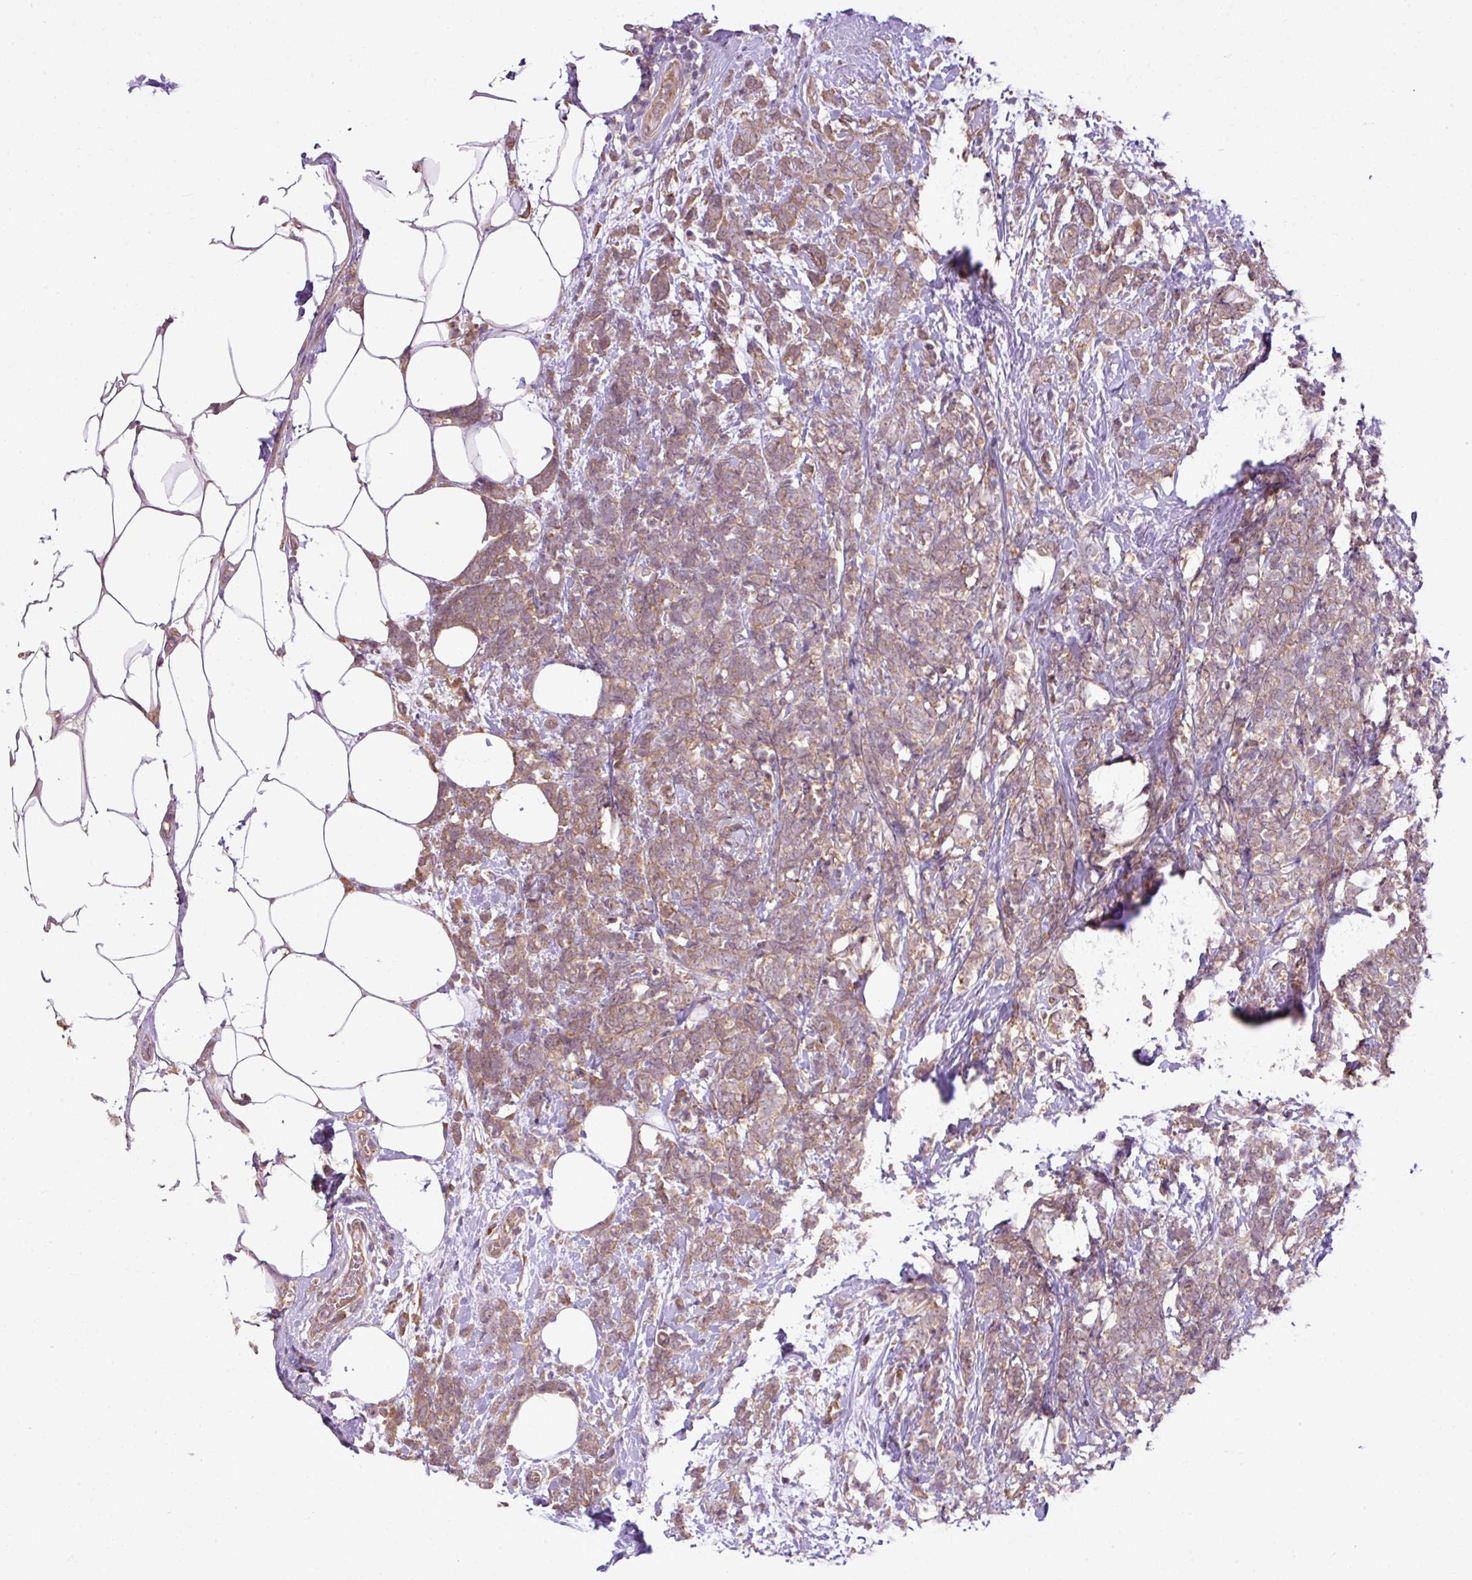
{"staining": {"intensity": "weak", "quantity": ">75%", "location": "cytoplasmic/membranous"}, "tissue": "breast cancer", "cell_type": "Tumor cells", "image_type": "cancer", "snomed": [{"axis": "morphology", "description": "Lobular carcinoma"}, {"axis": "topography", "description": "Breast"}], "caption": "This is an image of immunohistochemistry (IHC) staining of breast cancer (lobular carcinoma), which shows weak positivity in the cytoplasmic/membranous of tumor cells.", "gene": "DNAAF4", "patient": {"sex": "female", "age": 58}}